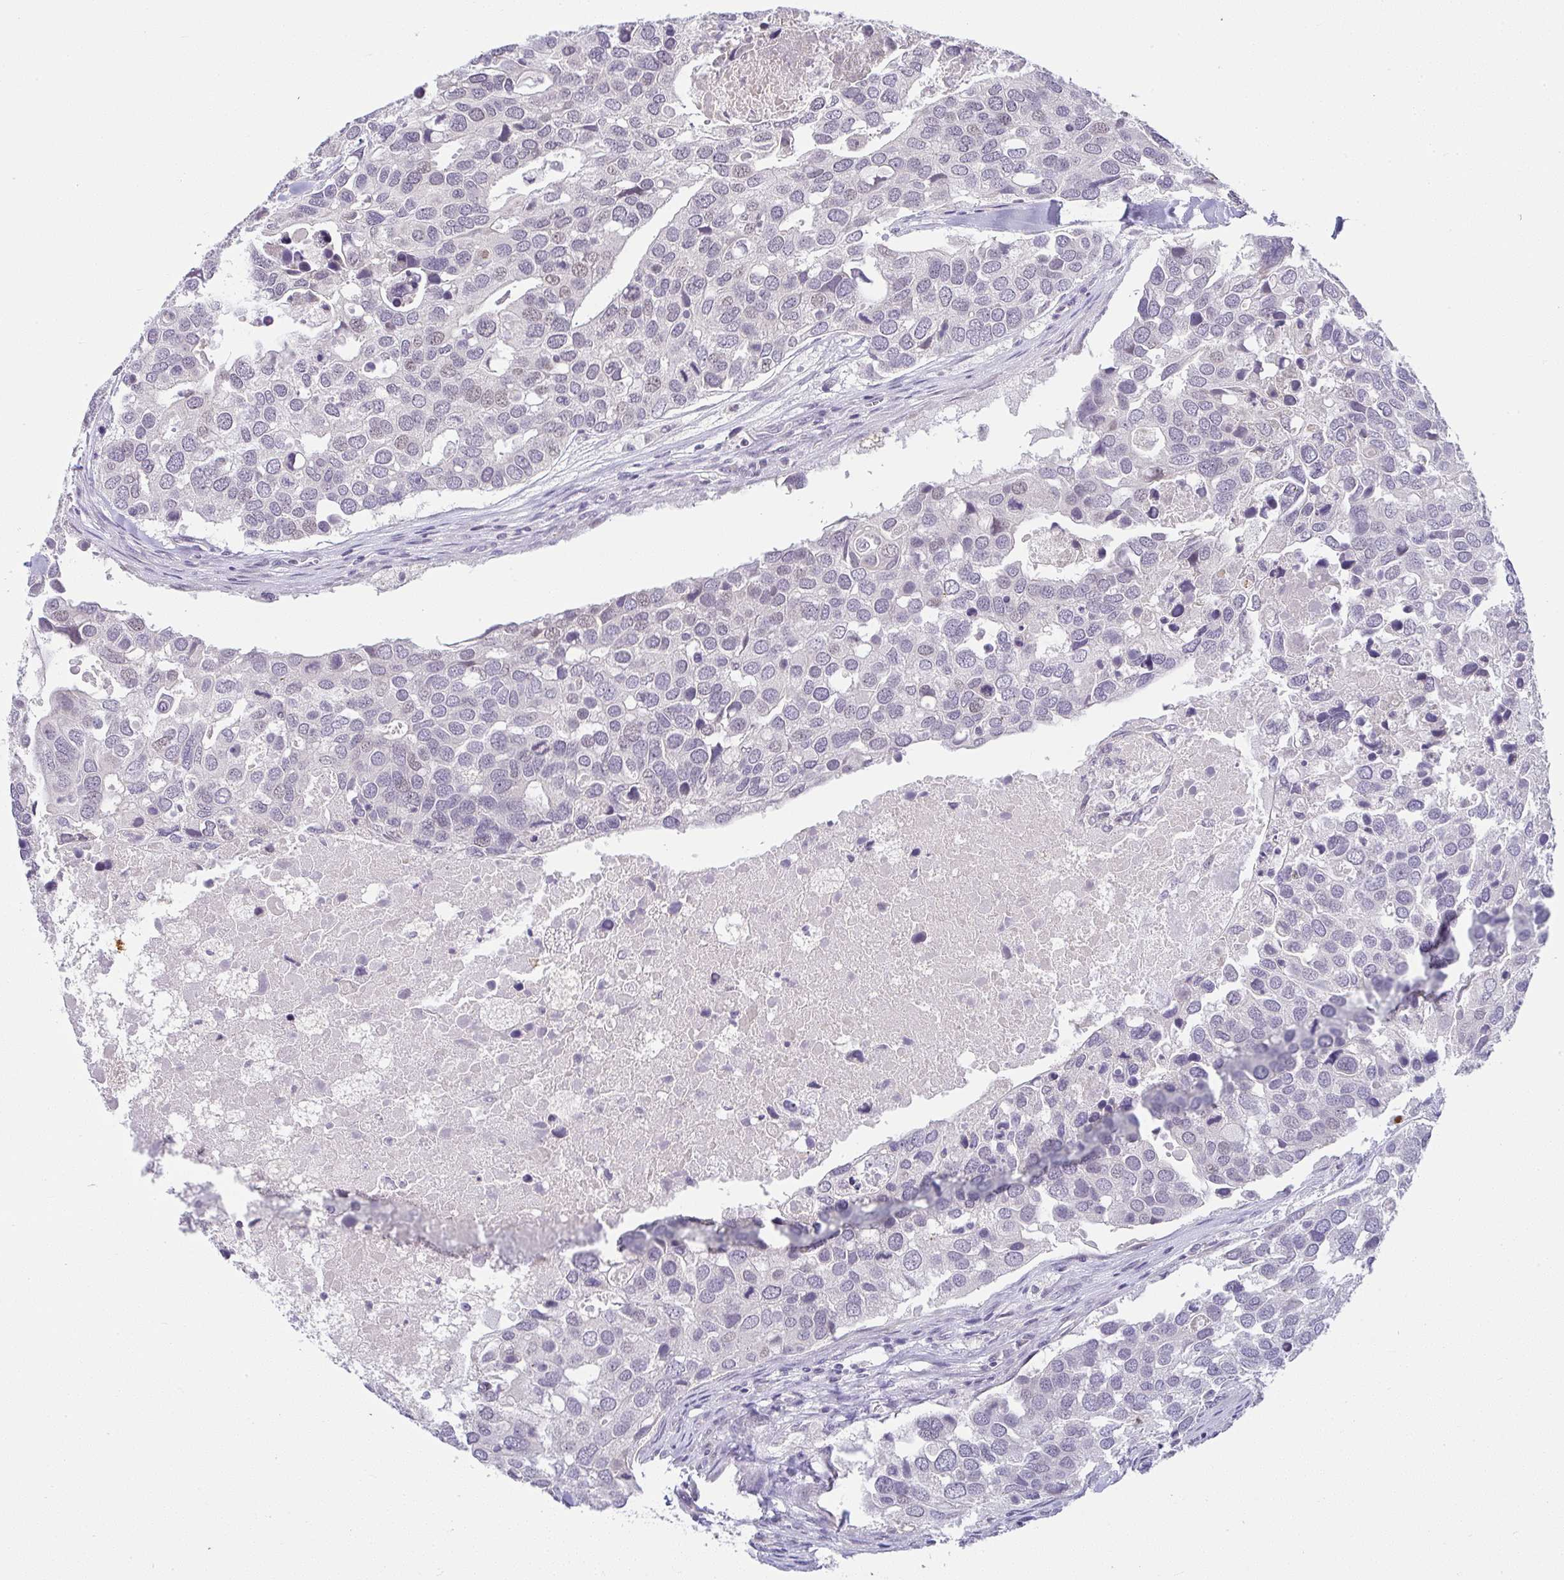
{"staining": {"intensity": "negative", "quantity": "none", "location": "none"}, "tissue": "breast cancer", "cell_type": "Tumor cells", "image_type": "cancer", "snomed": [{"axis": "morphology", "description": "Duct carcinoma"}, {"axis": "topography", "description": "Breast"}], "caption": "Breast cancer (intraductal carcinoma) was stained to show a protein in brown. There is no significant expression in tumor cells.", "gene": "CACNA1S", "patient": {"sex": "female", "age": 83}}